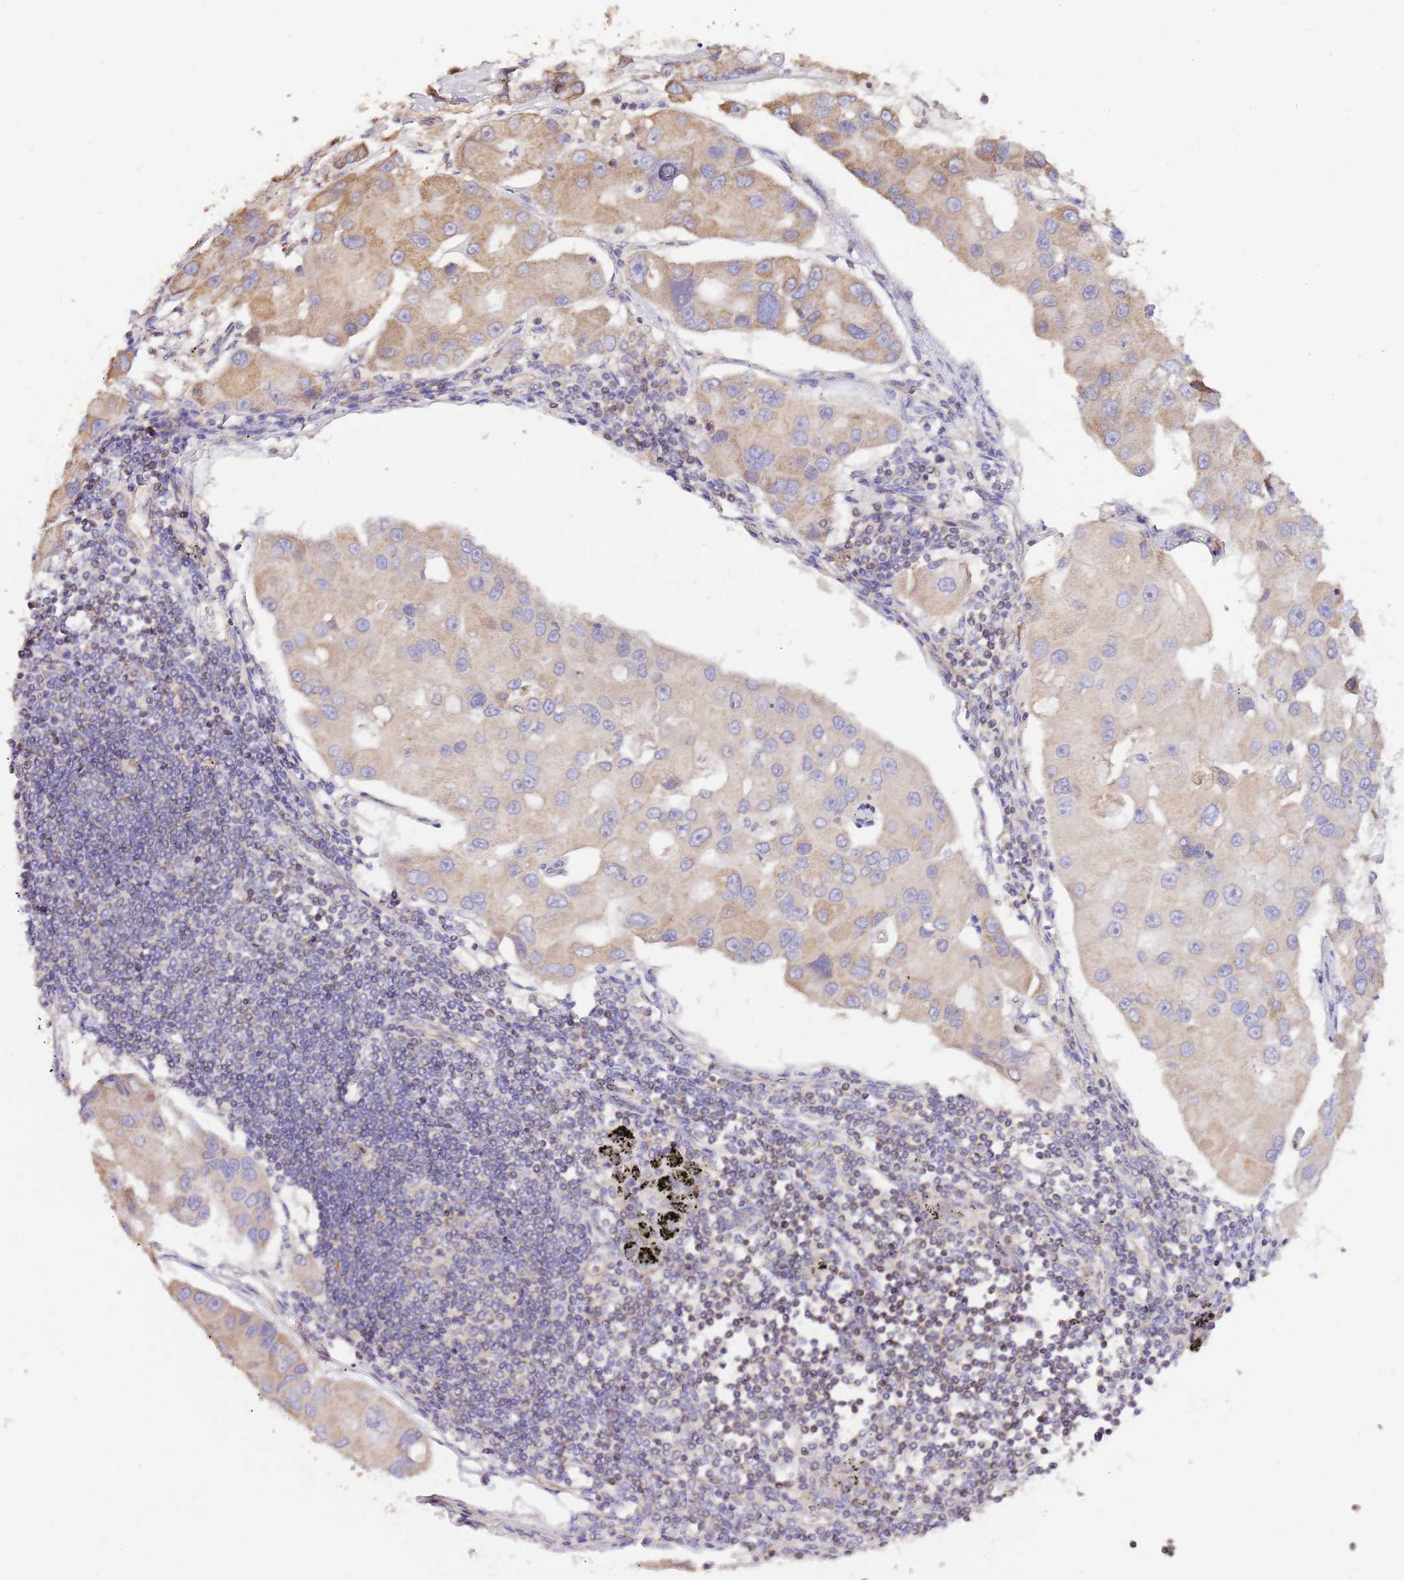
{"staining": {"intensity": "weak", "quantity": ">75%", "location": "cytoplasmic/membranous"}, "tissue": "lung cancer", "cell_type": "Tumor cells", "image_type": "cancer", "snomed": [{"axis": "morphology", "description": "Adenocarcinoma, NOS"}, {"axis": "topography", "description": "Lung"}], "caption": "Tumor cells display low levels of weak cytoplasmic/membranous positivity in about >75% of cells in human lung cancer. The protein is shown in brown color, while the nuclei are stained blue.", "gene": "DOCK9", "patient": {"sex": "female", "age": 54}}